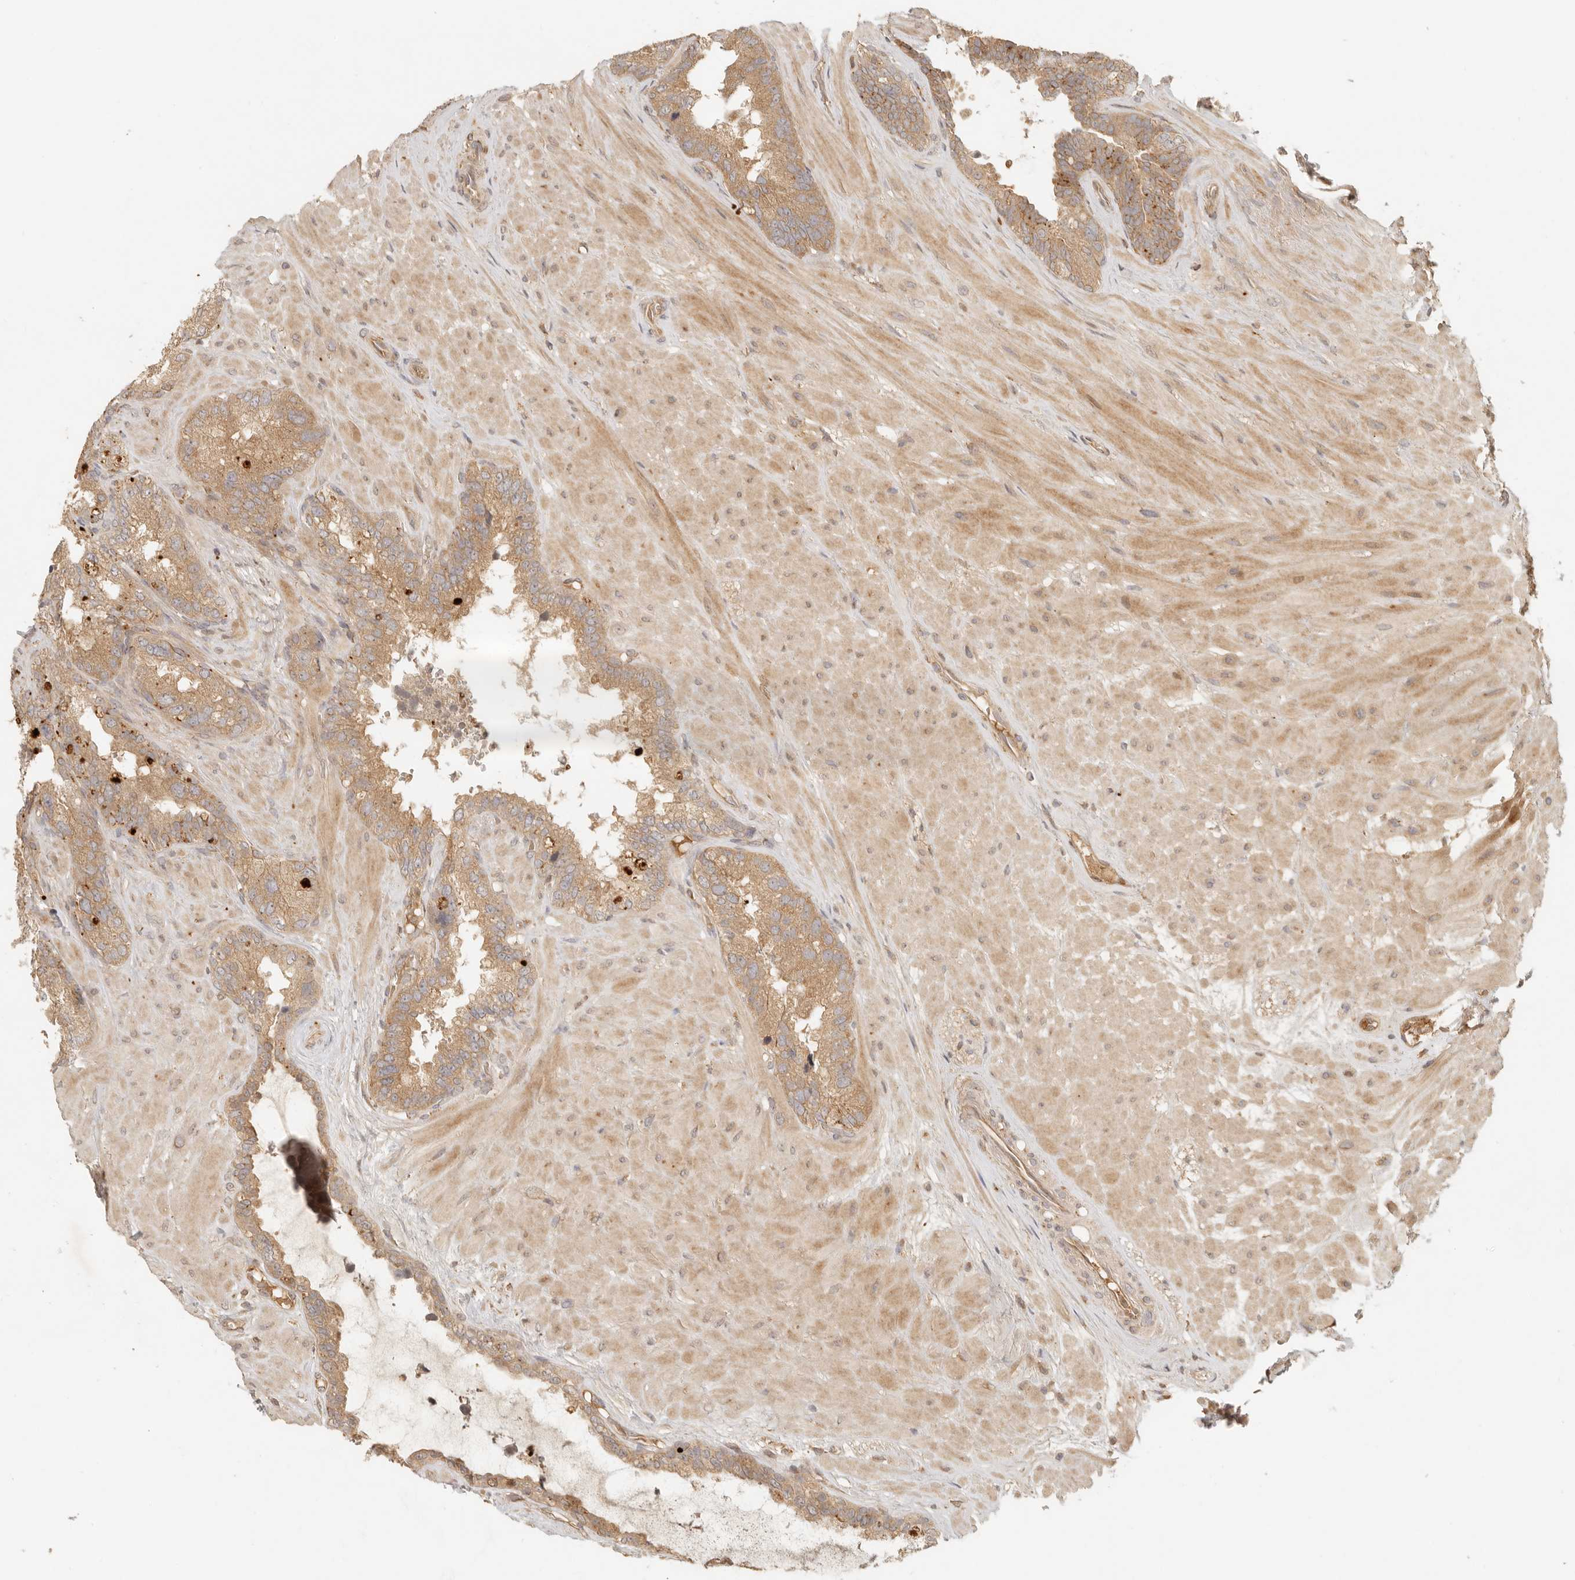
{"staining": {"intensity": "moderate", "quantity": ">75%", "location": "cytoplasmic/membranous"}, "tissue": "seminal vesicle", "cell_type": "Glandular cells", "image_type": "normal", "snomed": [{"axis": "morphology", "description": "Normal tissue, NOS"}, {"axis": "topography", "description": "Seminal veicle"}], "caption": "Protein expression by immunohistochemistry exhibits moderate cytoplasmic/membranous expression in about >75% of glandular cells in unremarkable seminal vesicle. (Brightfield microscopy of DAB IHC at high magnification).", "gene": "ANKRD61", "patient": {"sex": "male", "age": 80}}